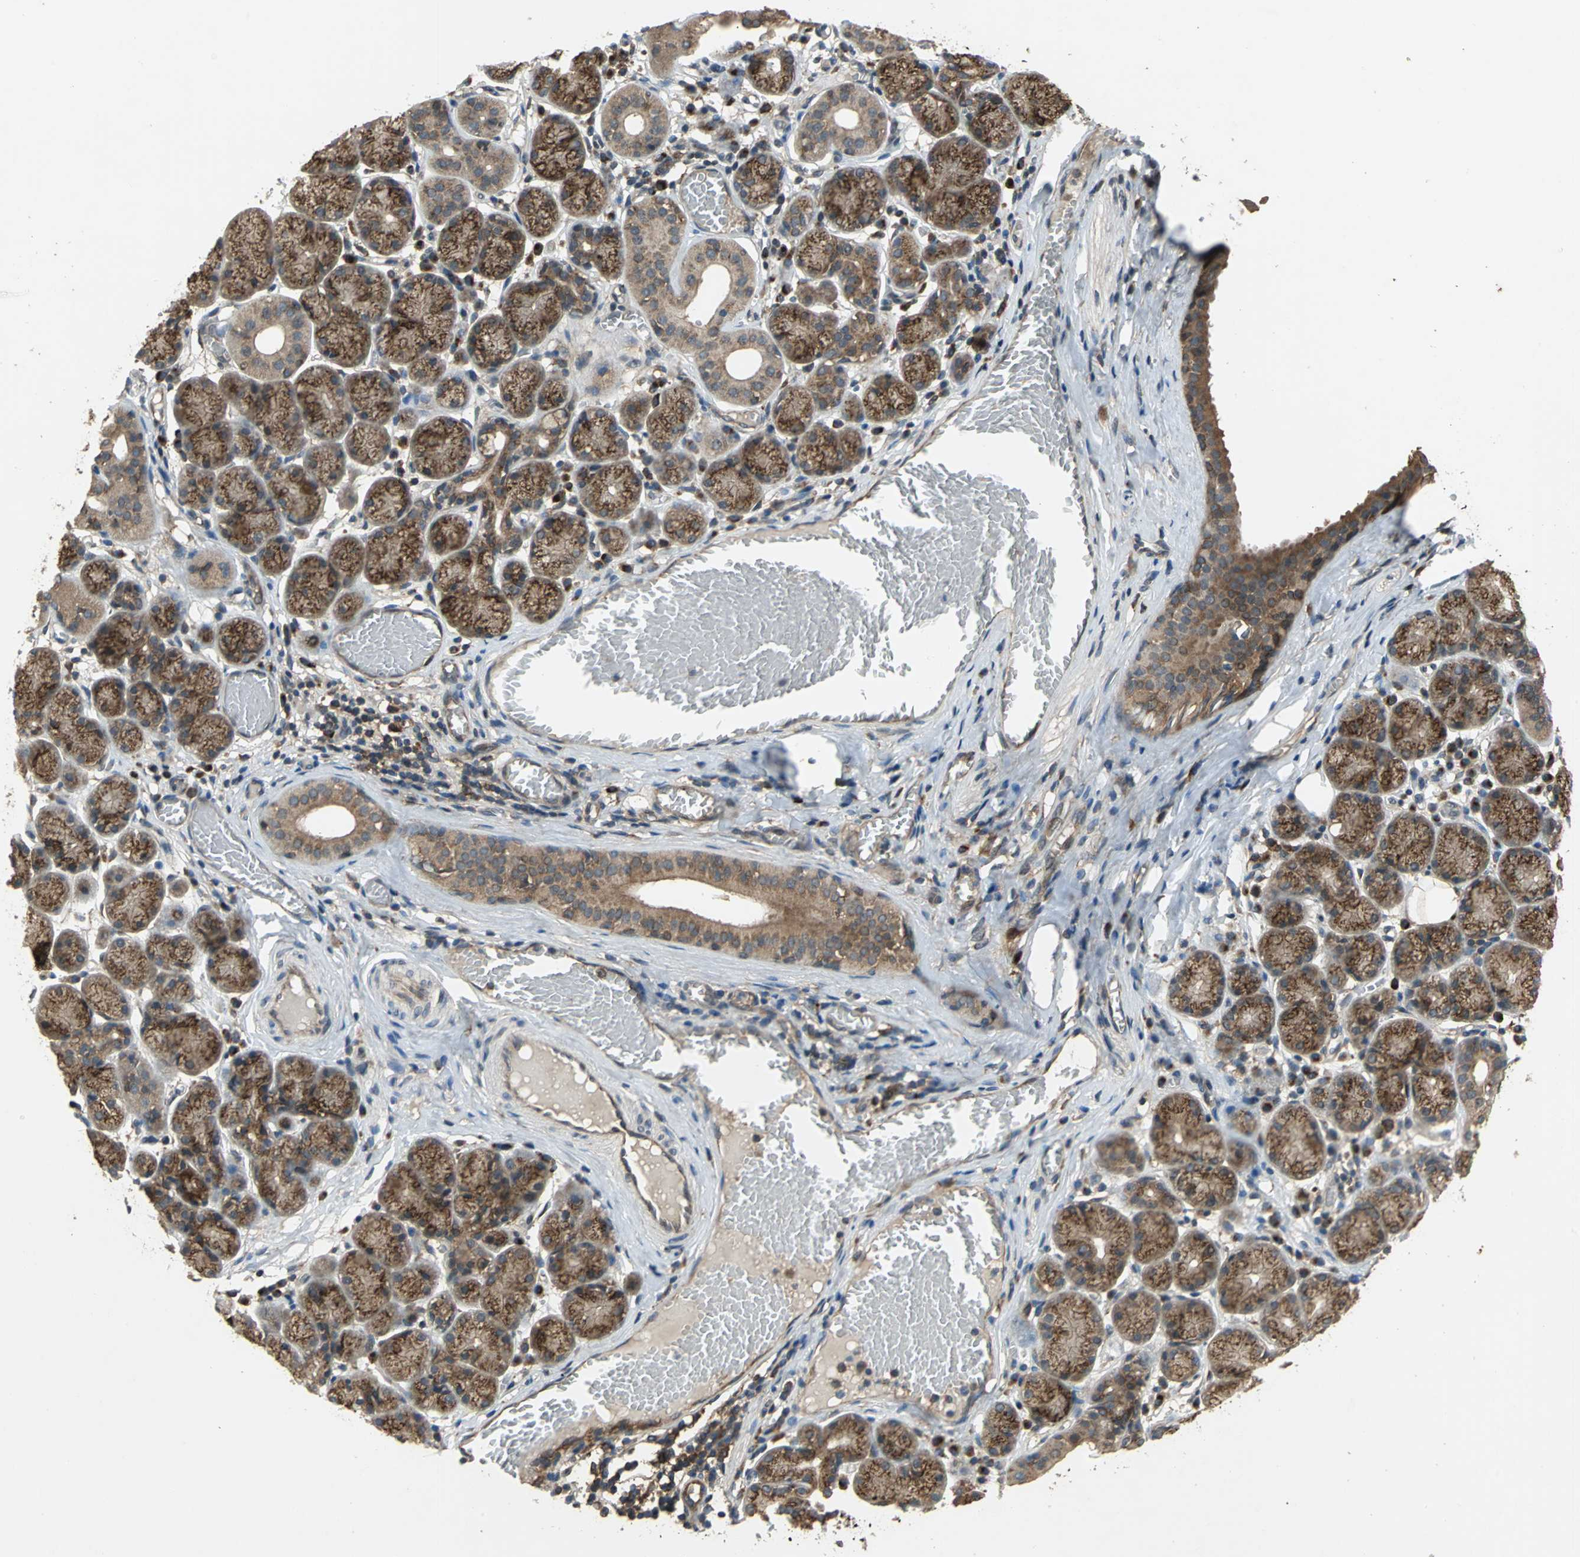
{"staining": {"intensity": "strong", "quantity": ">75%", "location": "cytoplasmic/membranous"}, "tissue": "salivary gland", "cell_type": "Glandular cells", "image_type": "normal", "snomed": [{"axis": "morphology", "description": "Normal tissue, NOS"}, {"axis": "topography", "description": "Salivary gland"}], "caption": "Salivary gland stained with immunohistochemistry demonstrates strong cytoplasmic/membranous positivity in about >75% of glandular cells. (DAB (3,3'-diaminobenzidine) IHC with brightfield microscopy, high magnification).", "gene": "NFKBIE", "patient": {"sex": "female", "age": 24}}